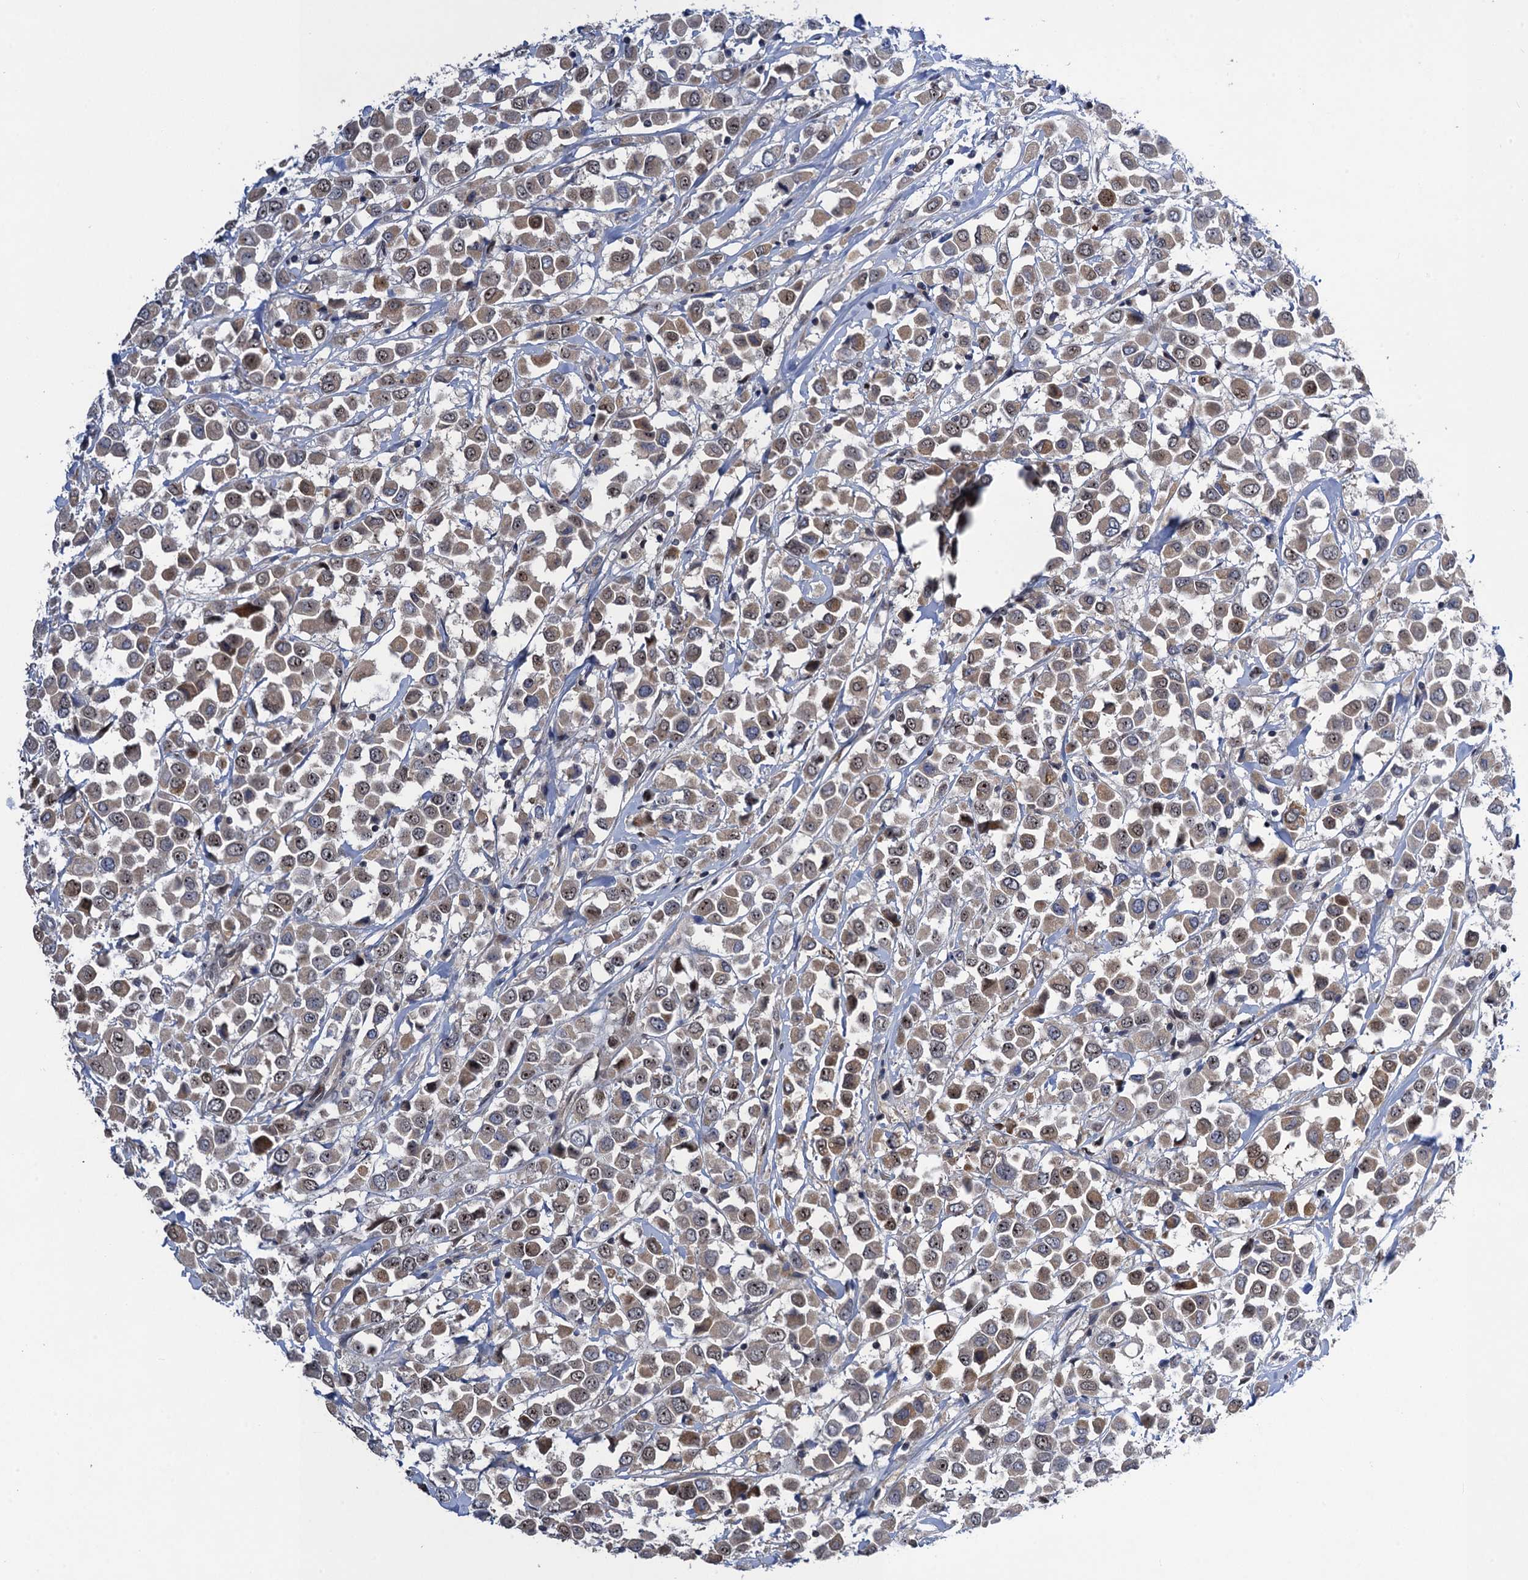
{"staining": {"intensity": "moderate", "quantity": "25%-75%", "location": "nuclear"}, "tissue": "breast cancer", "cell_type": "Tumor cells", "image_type": "cancer", "snomed": [{"axis": "morphology", "description": "Duct carcinoma"}, {"axis": "topography", "description": "Breast"}], "caption": "Immunohistochemistry (IHC) micrograph of neoplastic tissue: breast cancer stained using immunohistochemistry demonstrates medium levels of moderate protein expression localized specifically in the nuclear of tumor cells, appearing as a nuclear brown color.", "gene": "ZAR1L", "patient": {"sex": "female", "age": 61}}